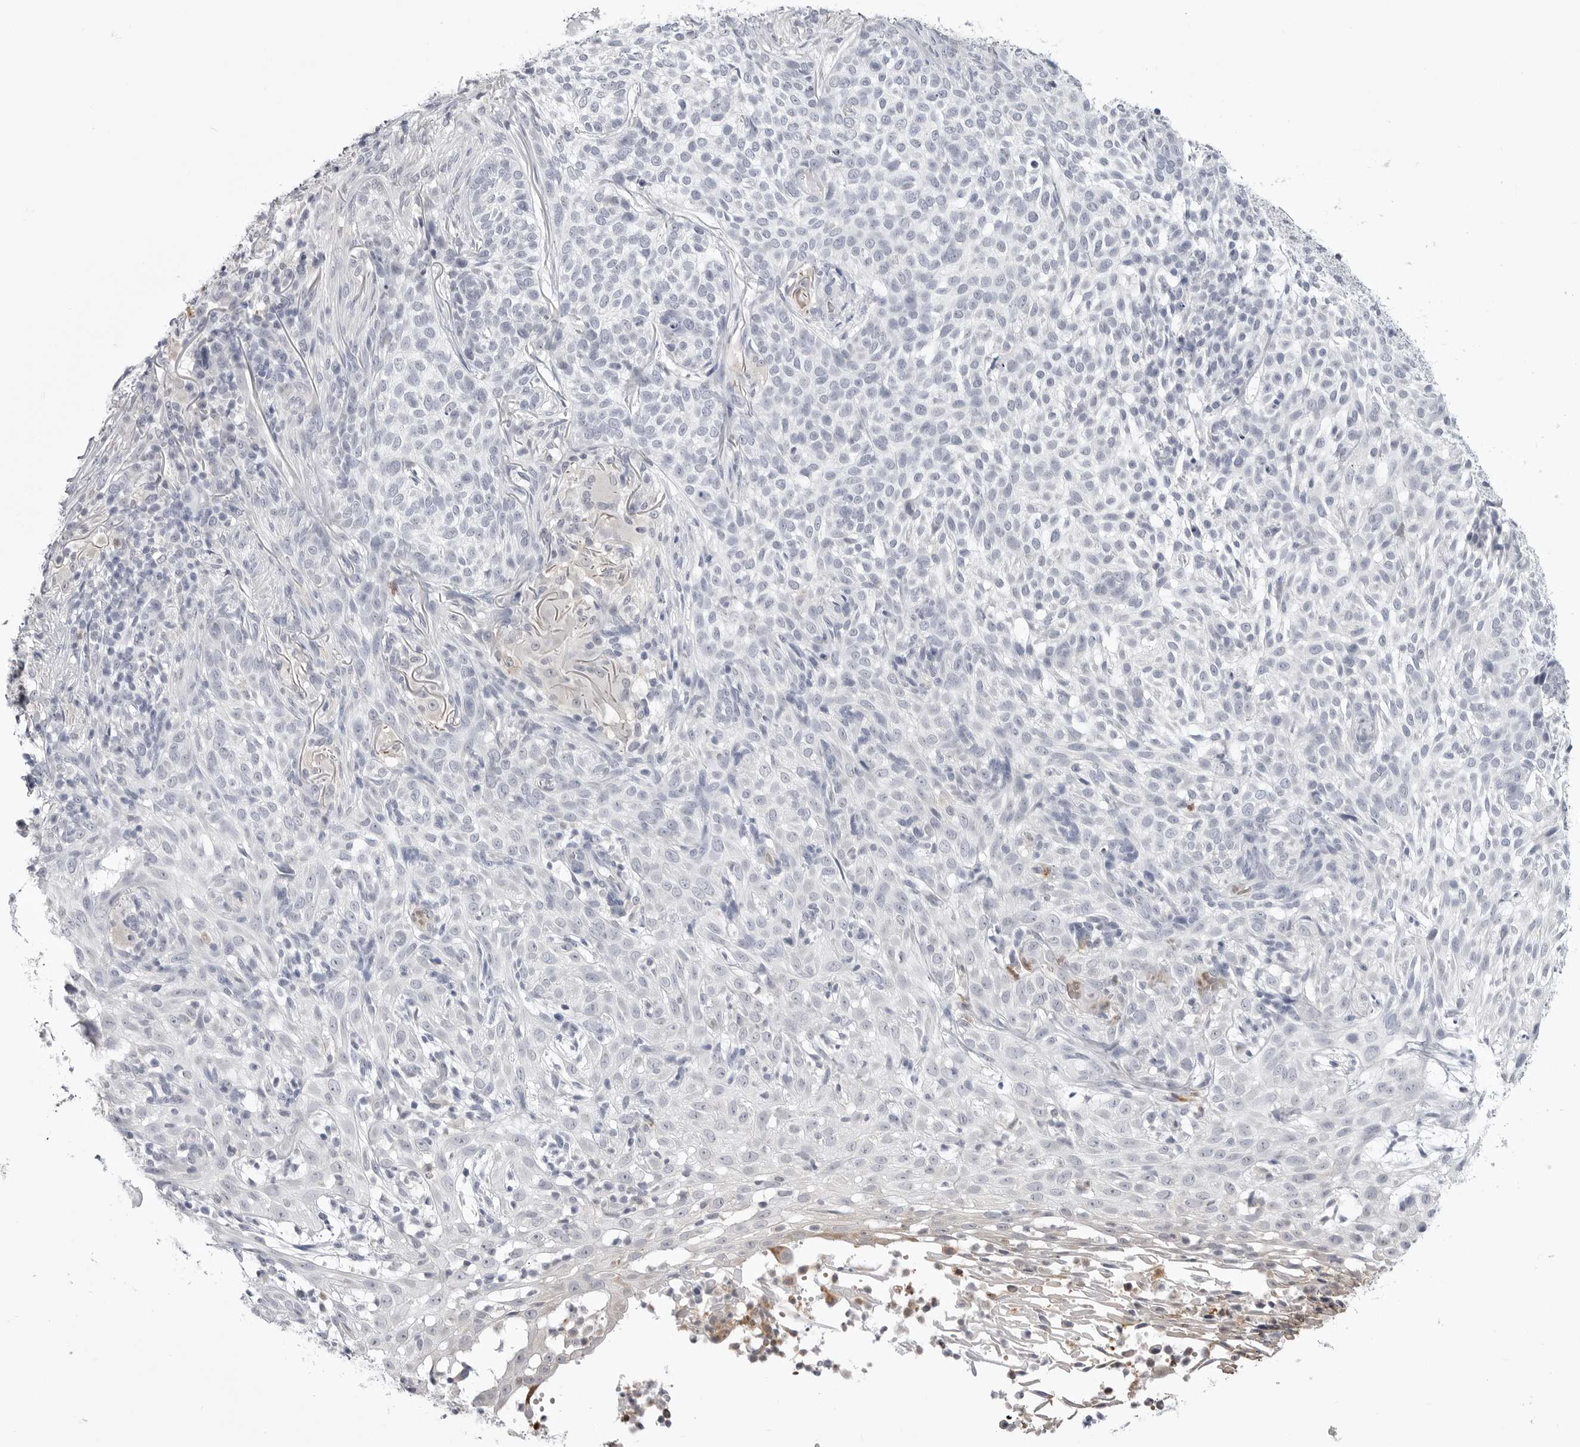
{"staining": {"intensity": "negative", "quantity": "none", "location": "none"}, "tissue": "skin cancer", "cell_type": "Tumor cells", "image_type": "cancer", "snomed": [{"axis": "morphology", "description": "Basal cell carcinoma"}, {"axis": "topography", "description": "Skin"}], "caption": "DAB immunohistochemical staining of human basal cell carcinoma (skin) exhibits no significant positivity in tumor cells.", "gene": "STAP2", "patient": {"sex": "female", "age": 64}}